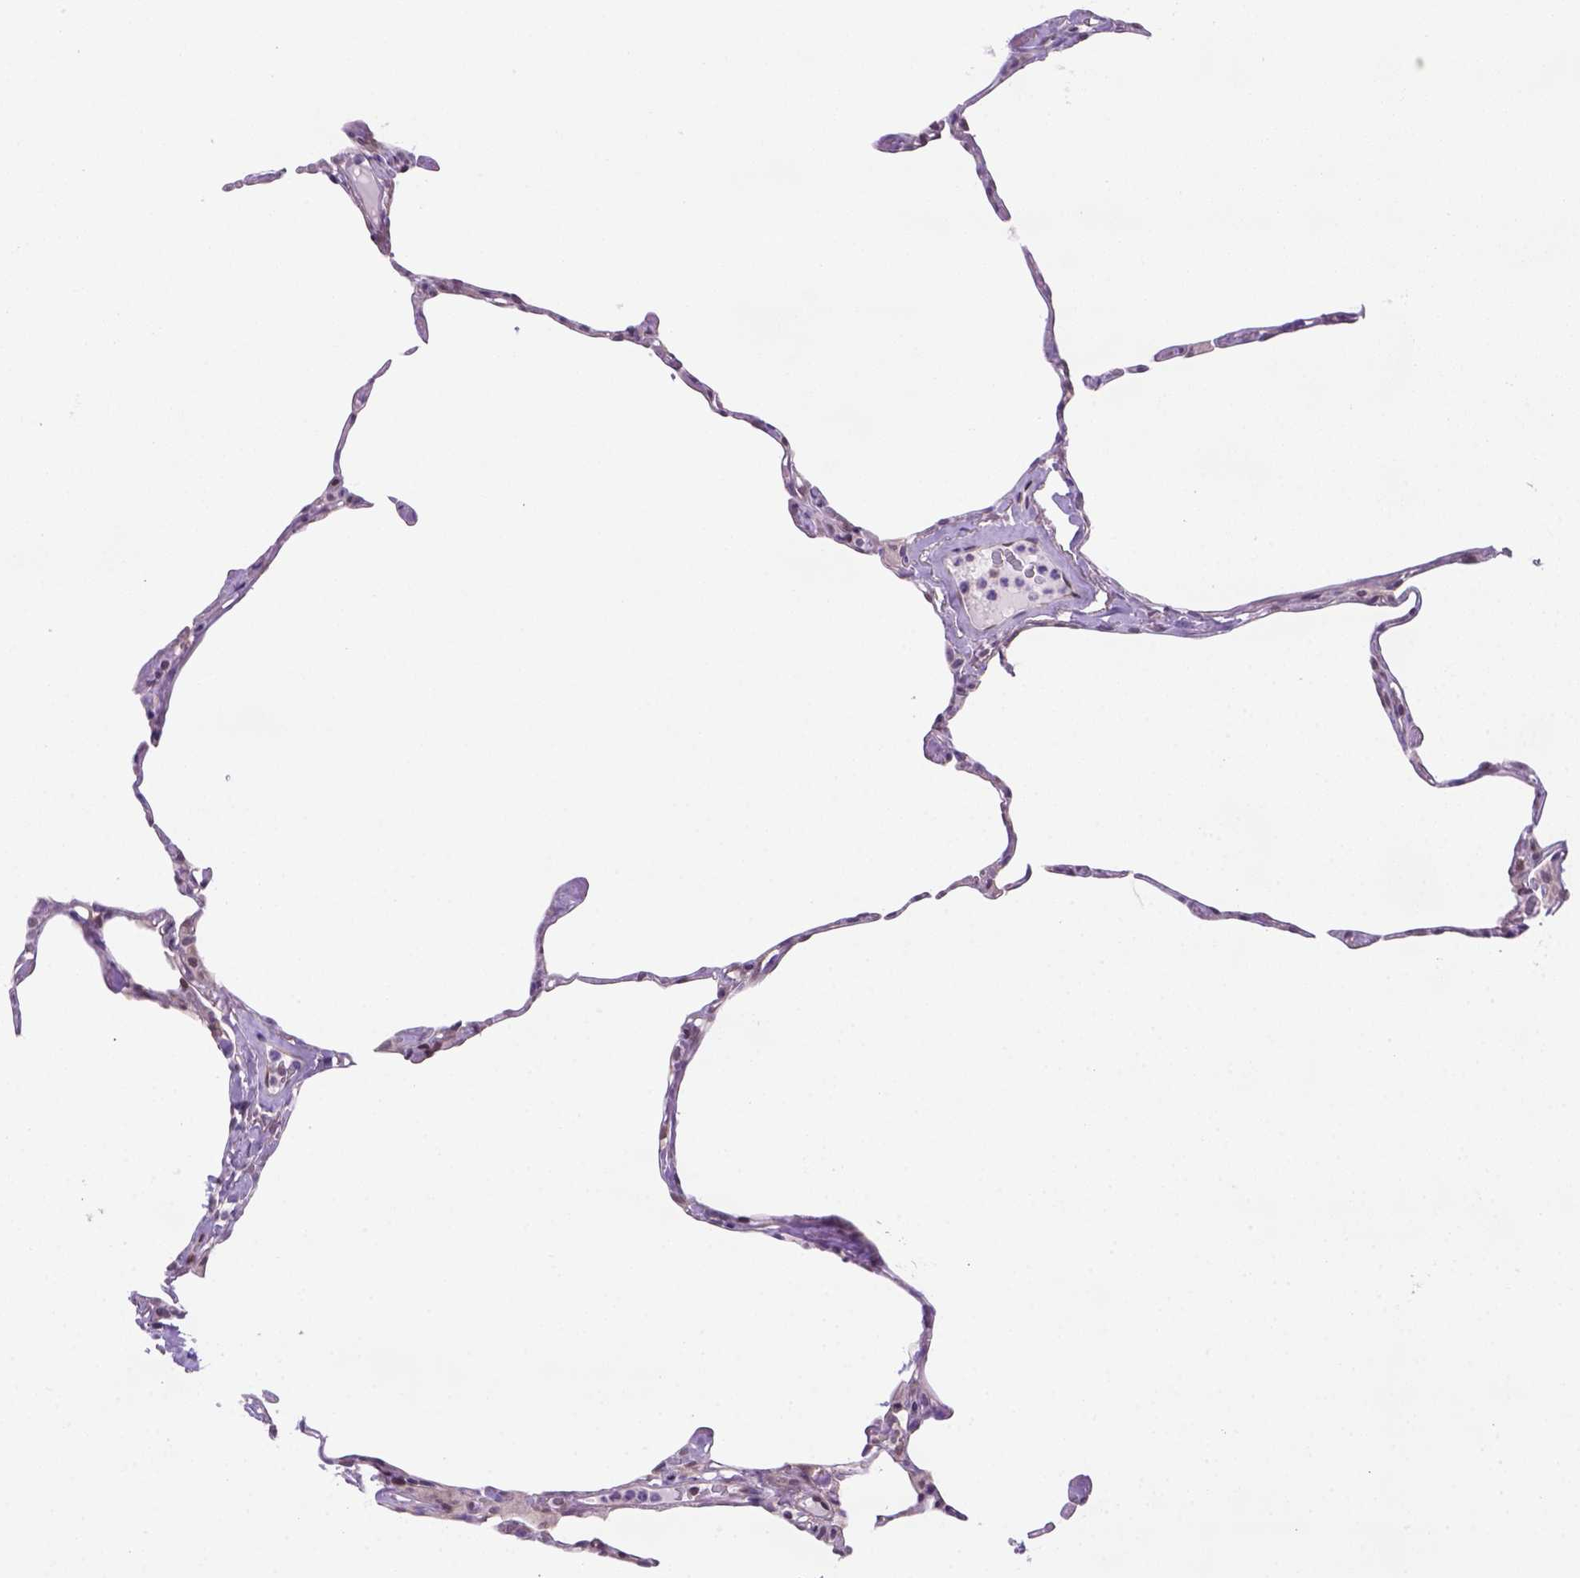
{"staining": {"intensity": "negative", "quantity": "none", "location": "none"}, "tissue": "lung", "cell_type": "Alveolar cells", "image_type": "normal", "snomed": [{"axis": "morphology", "description": "Normal tissue, NOS"}, {"axis": "topography", "description": "Lung"}], "caption": "This is an immunohistochemistry (IHC) histopathology image of unremarkable lung. There is no expression in alveolar cells.", "gene": "MGMT", "patient": {"sex": "male", "age": 65}}